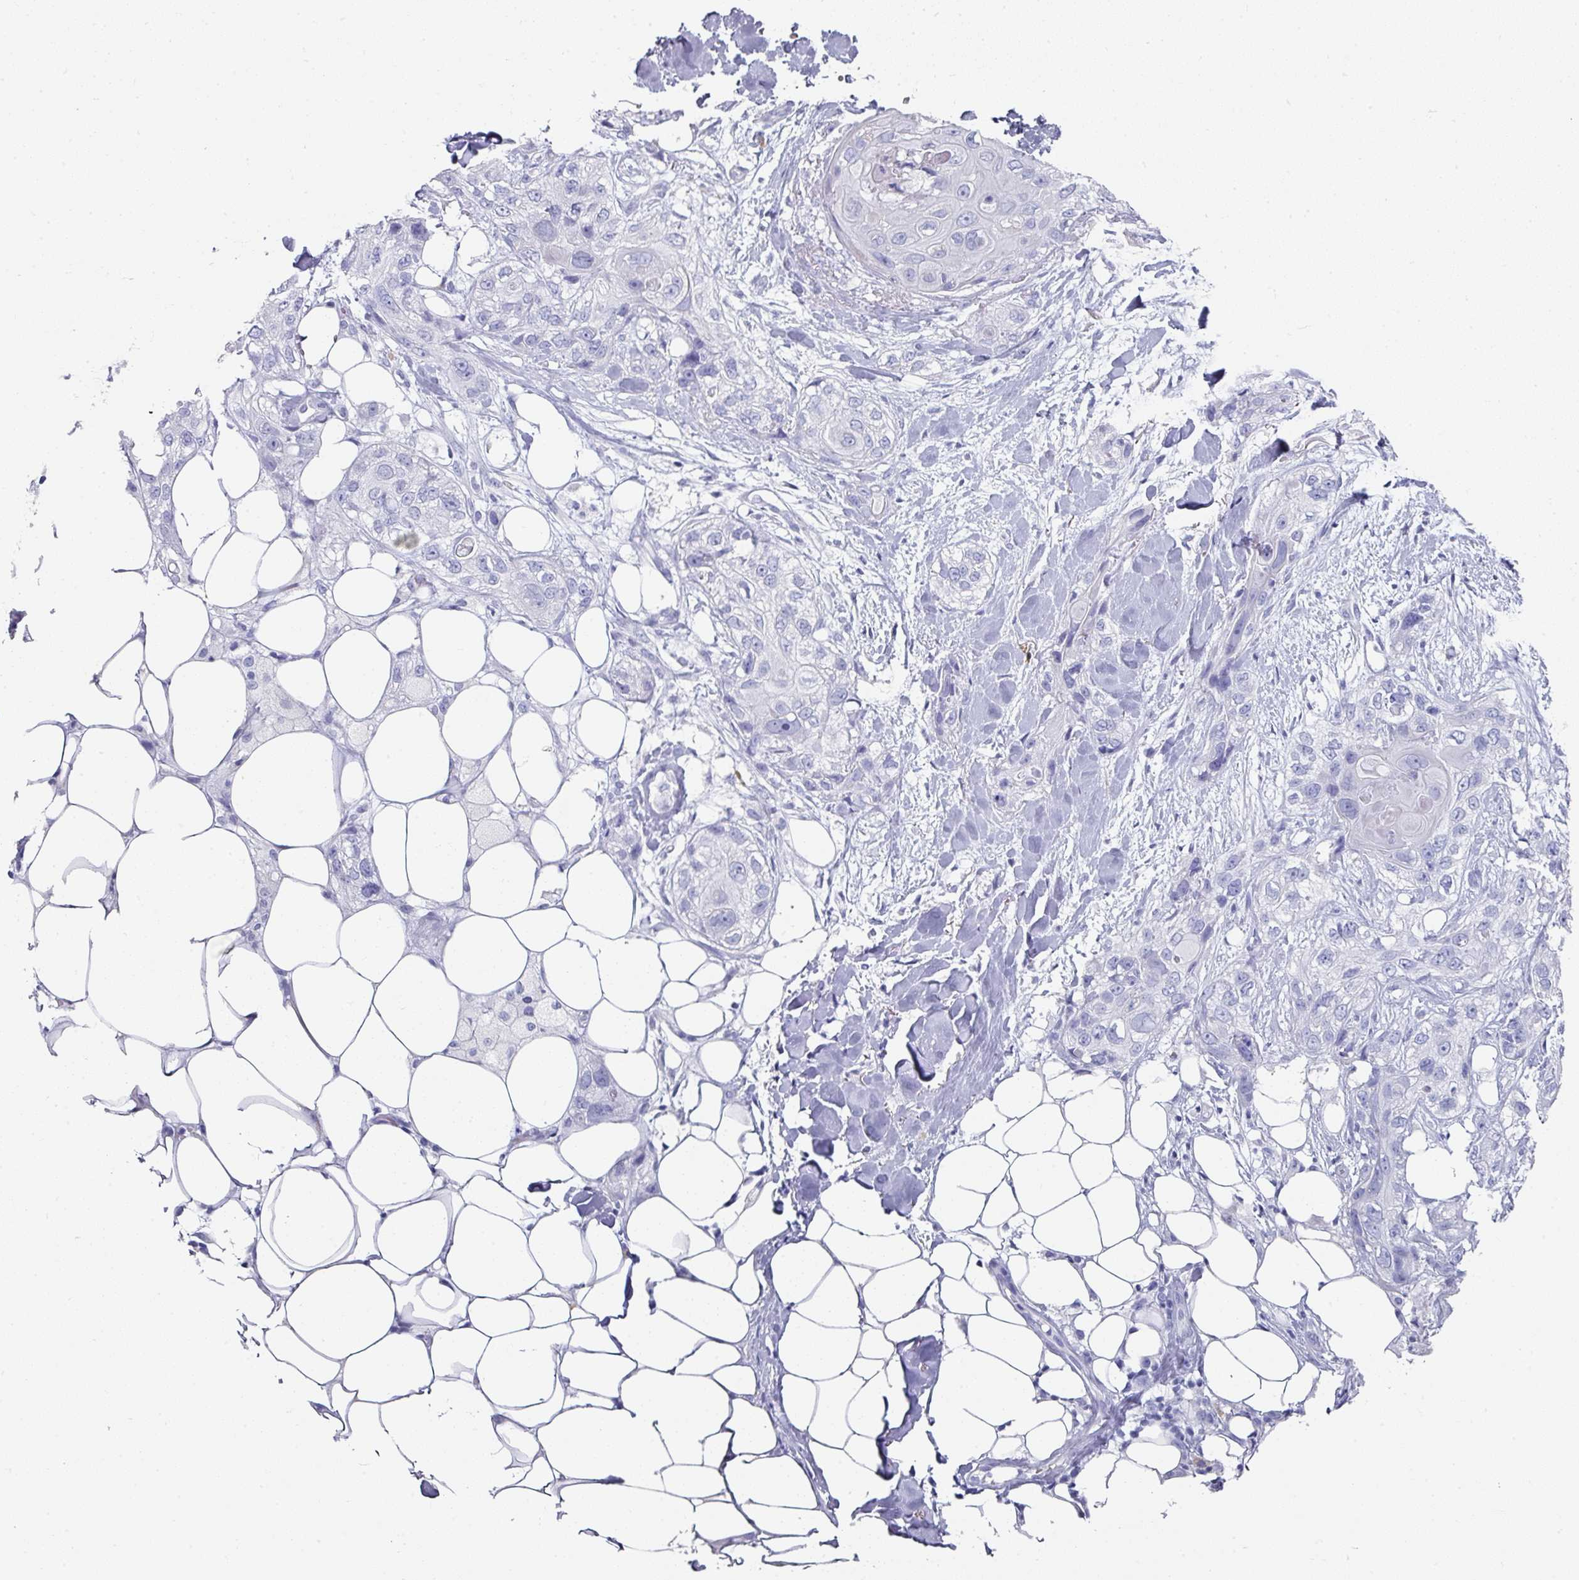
{"staining": {"intensity": "negative", "quantity": "none", "location": "none"}, "tissue": "skin cancer", "cell_type": "Tumor cells", "image_type": "cancer", "snomed": [{"axis": "morphology", "description": "Normal tissue, NOS"}, {"axis": "morphology", "description": "Squamous cell carcinoma, NOS"}, {"axis": "topography", "description": "Skin"}], "caption": "Squamous cell carcinoma (skin) was stained to show a protein in brown. There is no significant expression in tumor cells.", "gene": "SETBP1", "patient": {"sex": "male", "age": 72}}